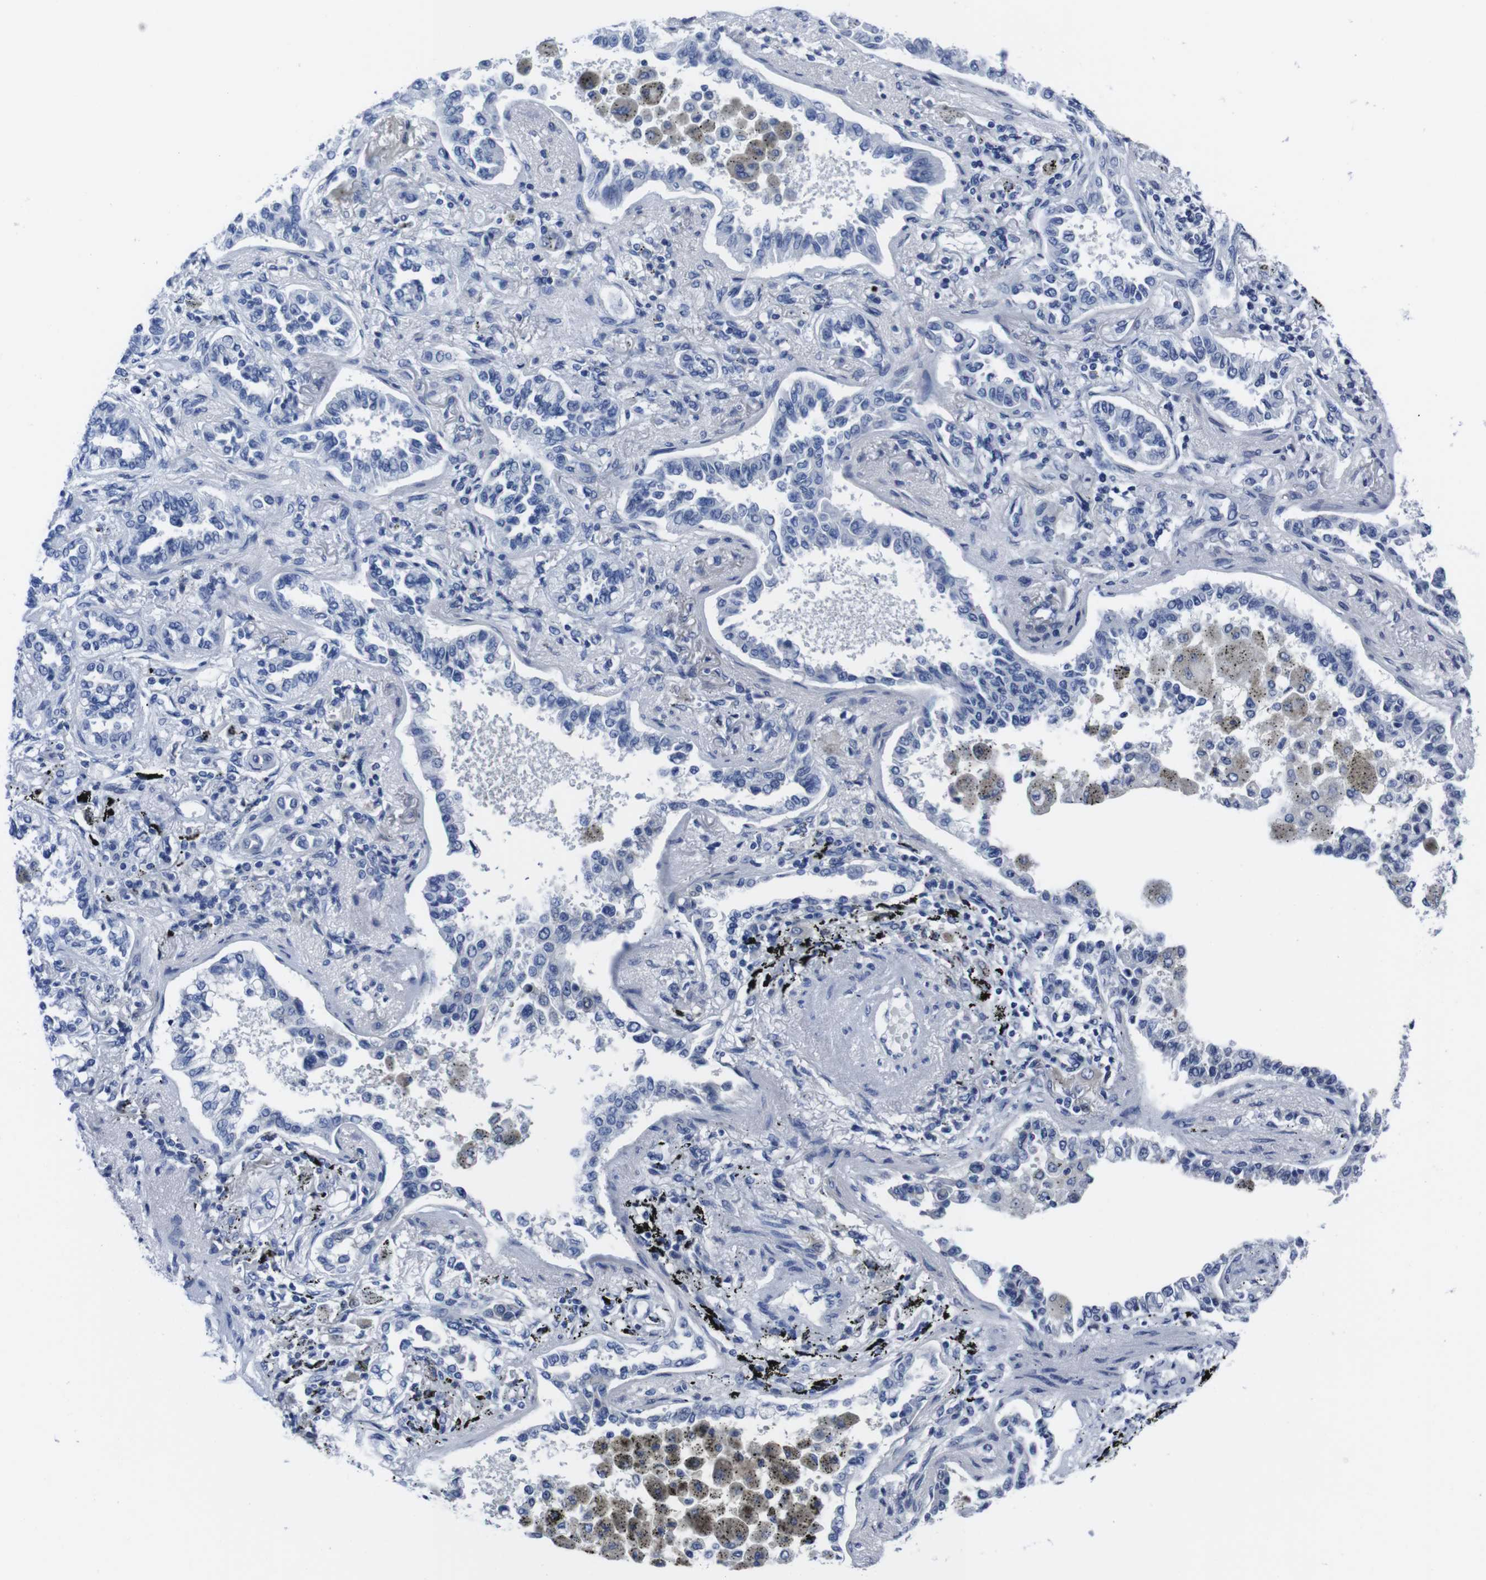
{"staining": {"intensity": "negative", "quantity": "none", "location": "none"}, "tissue": "lung cancer", "cell_type": "Tumor cells", "image_type": "cancer", "snomed": [{"axis": "morphology", "description": "Normal tissue, NOS"}, {"axis": "morphology", "description": "Adenocarcinoma, NOS"}, {"axis": "topography", "description": "Lung"}], "caption": "Lung cancer stained for a protein using IHC reveals no staining tumor cells.", "gene": "EIF4A1", "patient": {"sex": "male", "age": 59}}